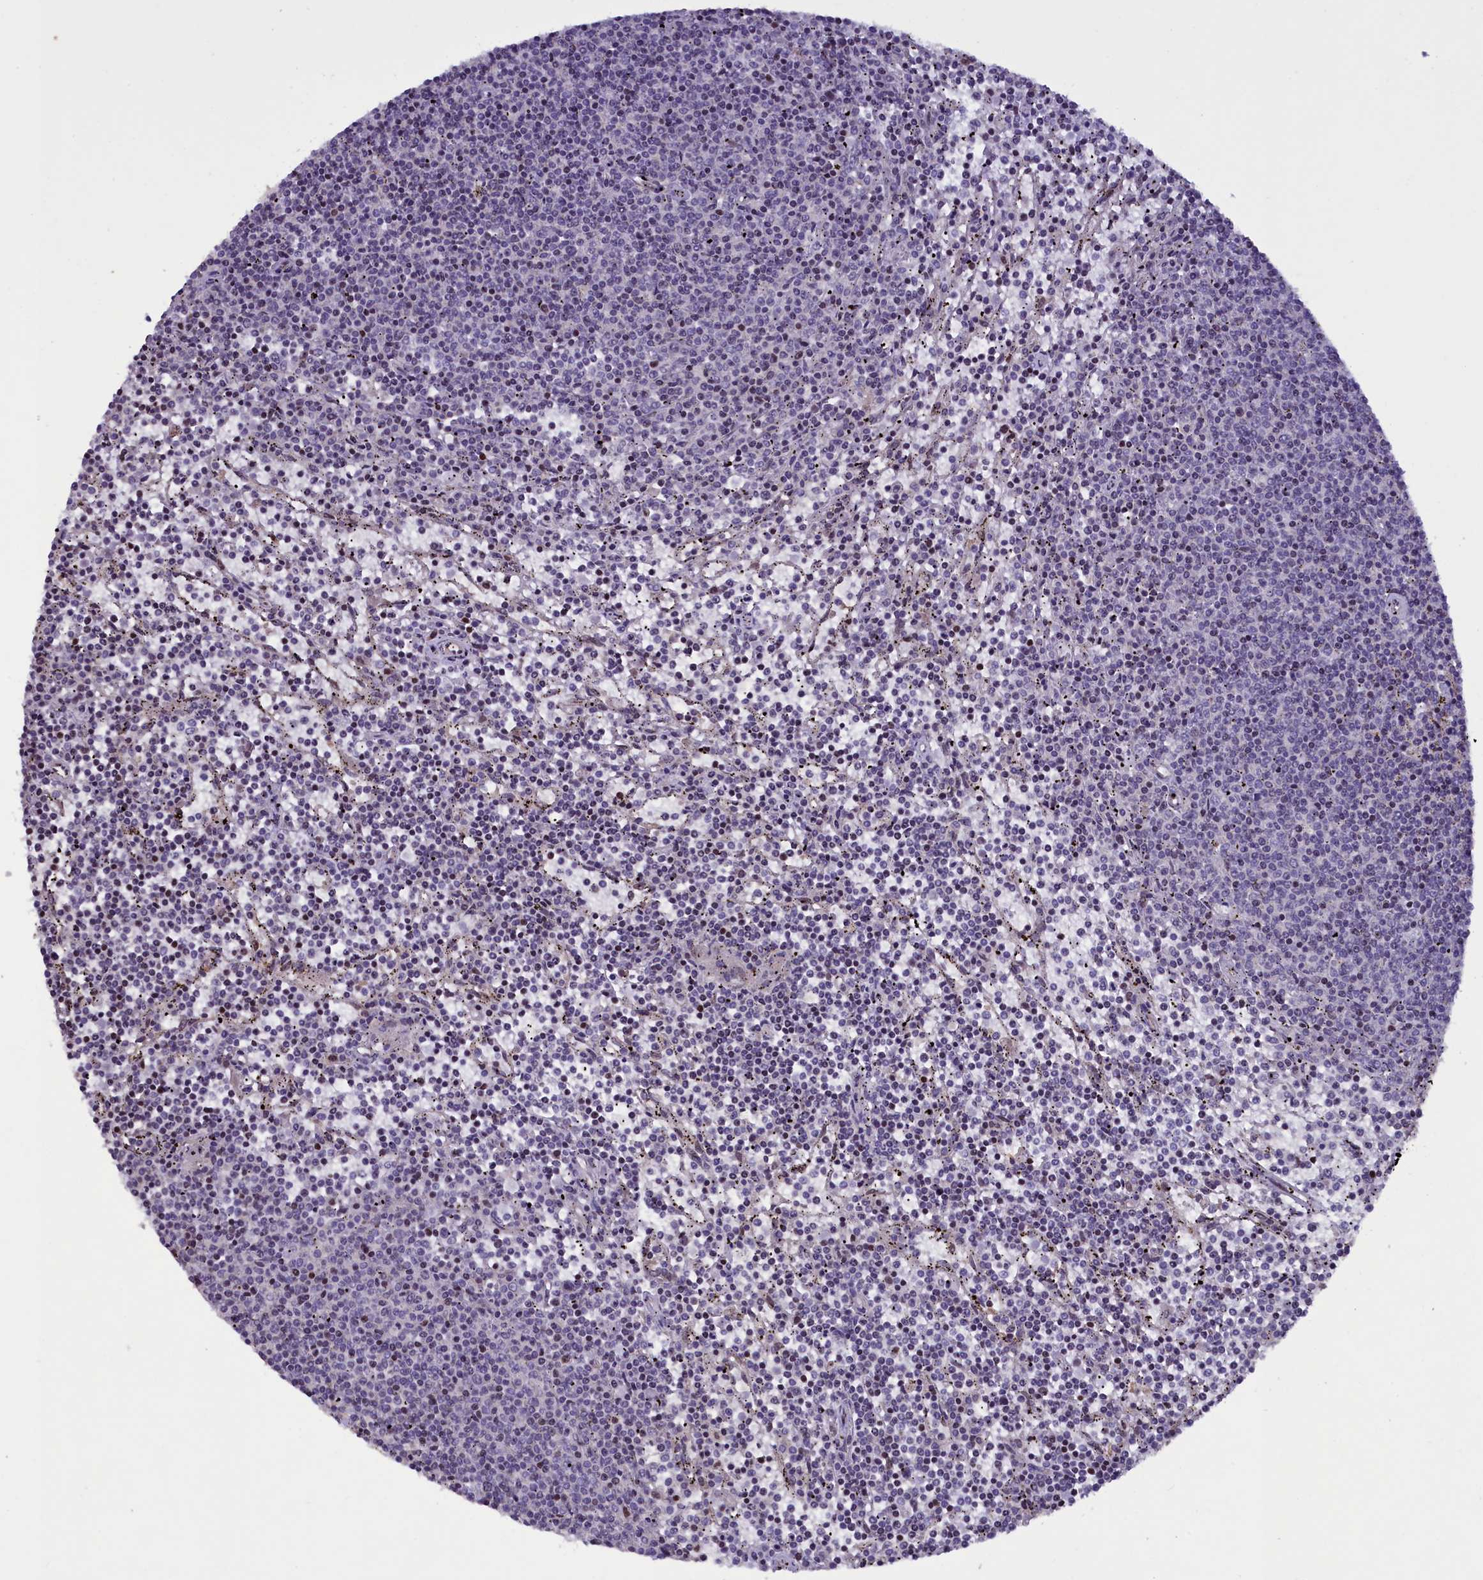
{"staining": {"intensity": "negative", "quantity": "none", "location": "none"}, "tissue": "lymphoma", "cell_type": "Tumor cells", "image_type": "cancer", "snomed": [{"axis": "morphology", "description": "Malignant lymphoma, non-Hodgkin's type, Low grade"}, {"axis": "topography", "description": "Spleen"}], "caption": "Tumor cells are negative for protein expression in human low-grade malignant lymphoma, non-Hodgkin's type.", "gene": "MAN2C1", "patient": {"sex": "female", "age": 50}}